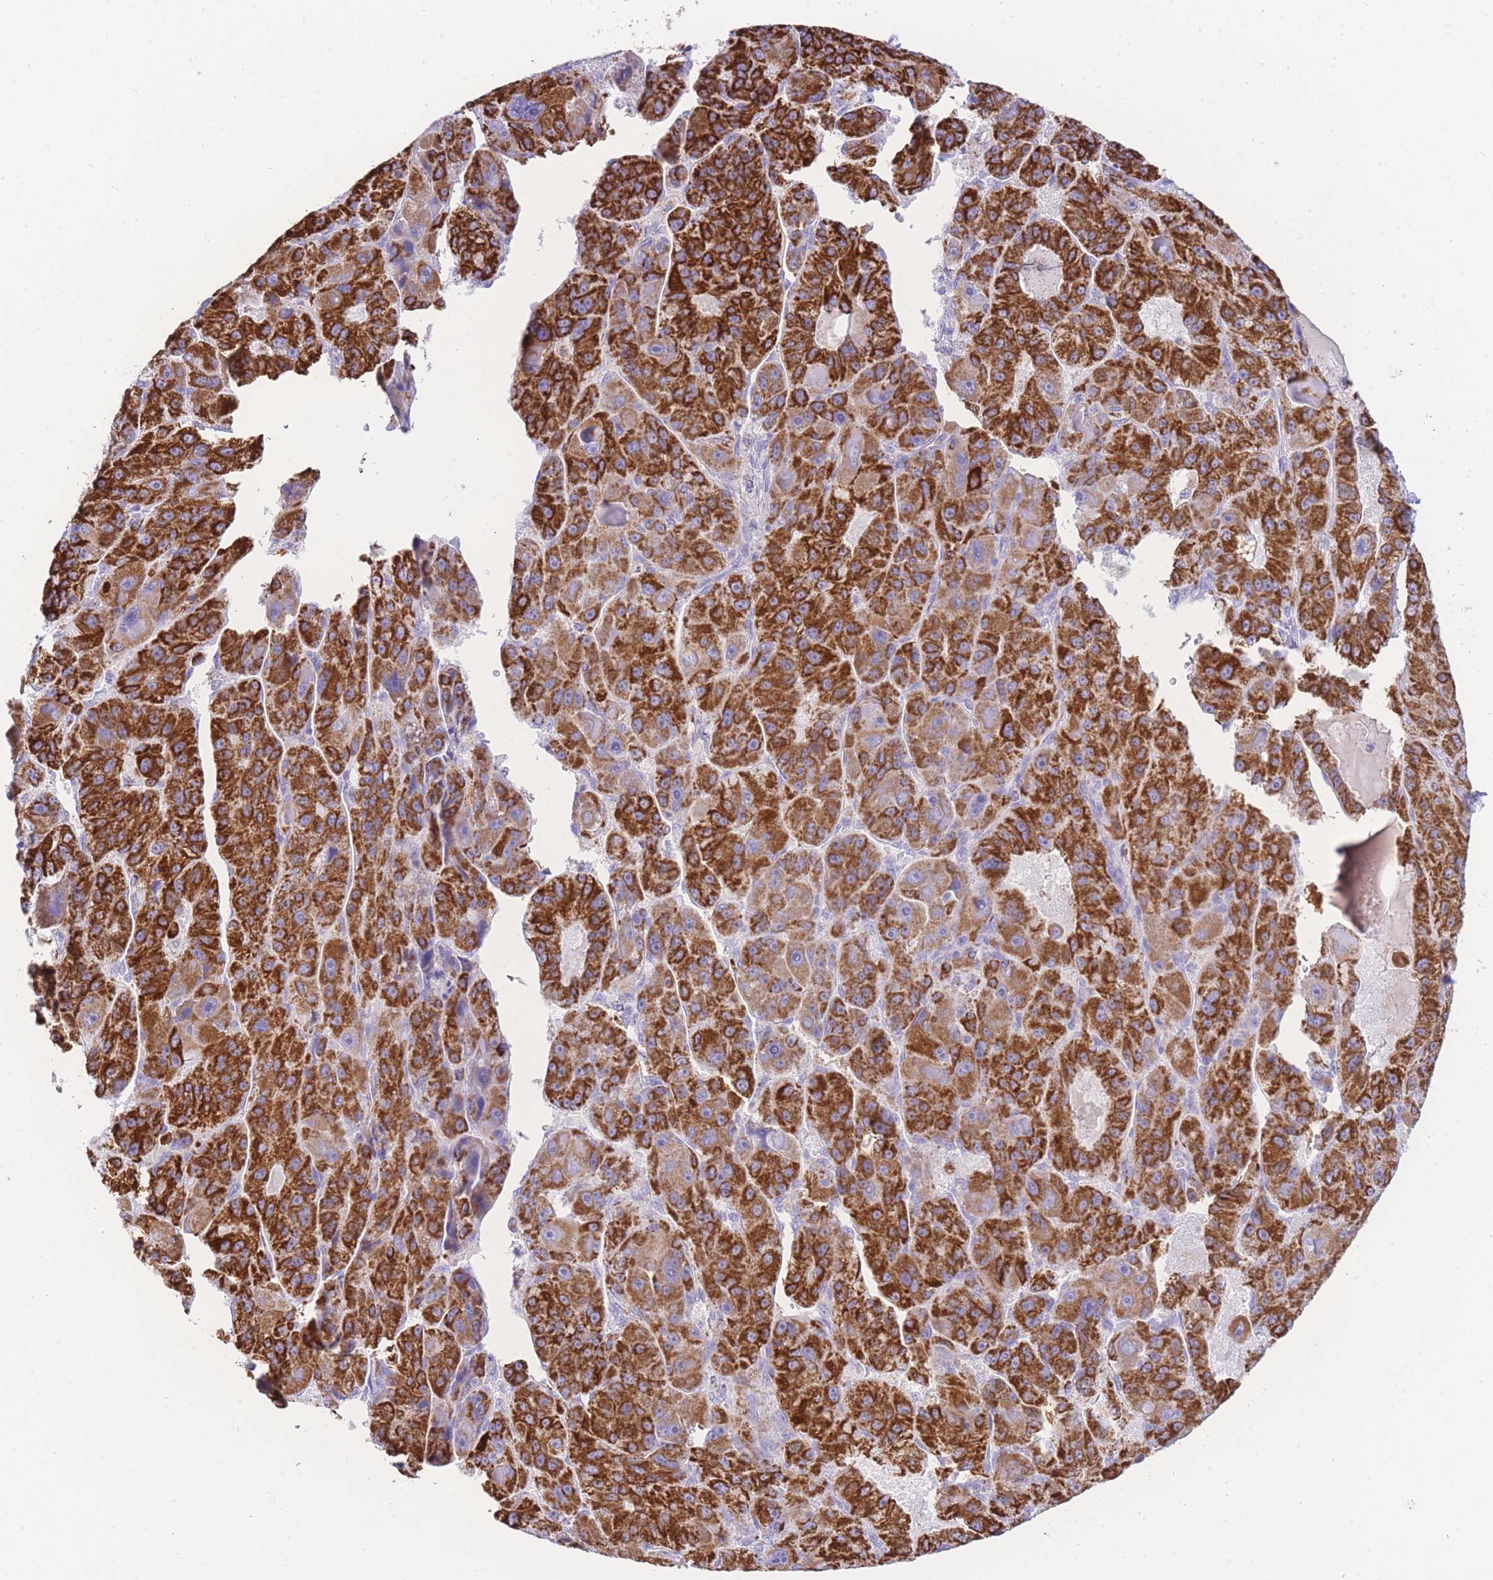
{"staining": {"intensity": "strong", "quantity": ">75%", "location": "cytoplasmic/membranous"}, "tissue": "liver cancer", "cell_type": "Tumor cells", "image_type": "cancer", "snomed": [{"axis": "morphology", "description": "Carcinoma, Hepatocellular, NOS"}, {"axis": "topography", "description": "Liver"}], "caption": "IHC image of neoplastic tissue: hepatocellular carcinoma (liver) stained using immunohistochemistry demonstrates high levels of strong protein expression localized specifically in the cytoplasmic/membranous of tumor cells, appearing as a cytoplasmic/membranous brown color.", "gene": "ACSM4", "patient": {"sex": "male", "age": 76}}